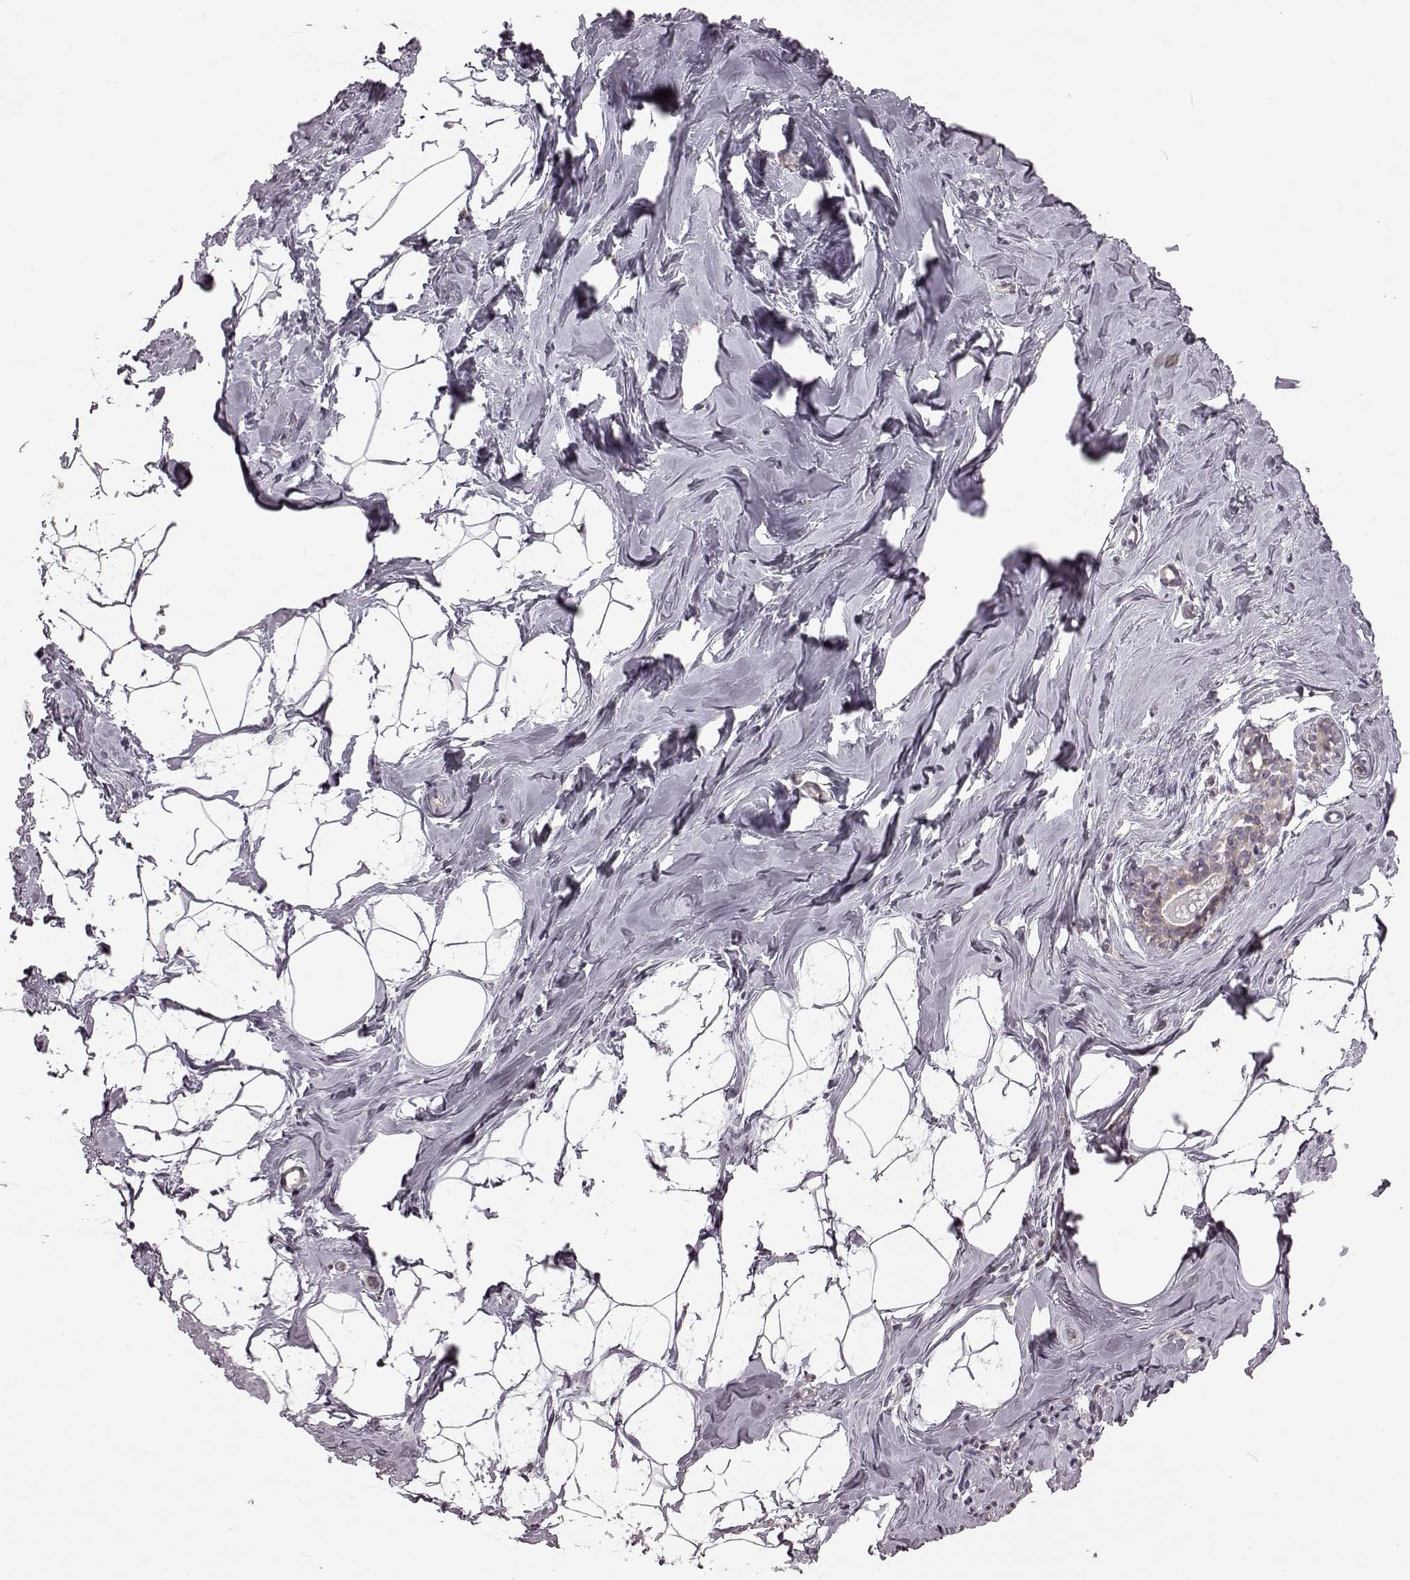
{"staining": {"intensity": "negative", "quantity": "none", "location": "none"}, "tissue": "breast", "cell_type": "Adipocytes", "image_type": "normal", "snomed": [{"axis": "morphology", "description": "Normal tissue, NOS"}, {"axis": "topography", "description": "Breast"}], "caption": "The photomicrograph exhibits no staining of adipocytes in unremarkable breast. Nuclei are stained in blue.", "gene": "B3GNT6", "patient": {"sex": "female", "age": 32}}